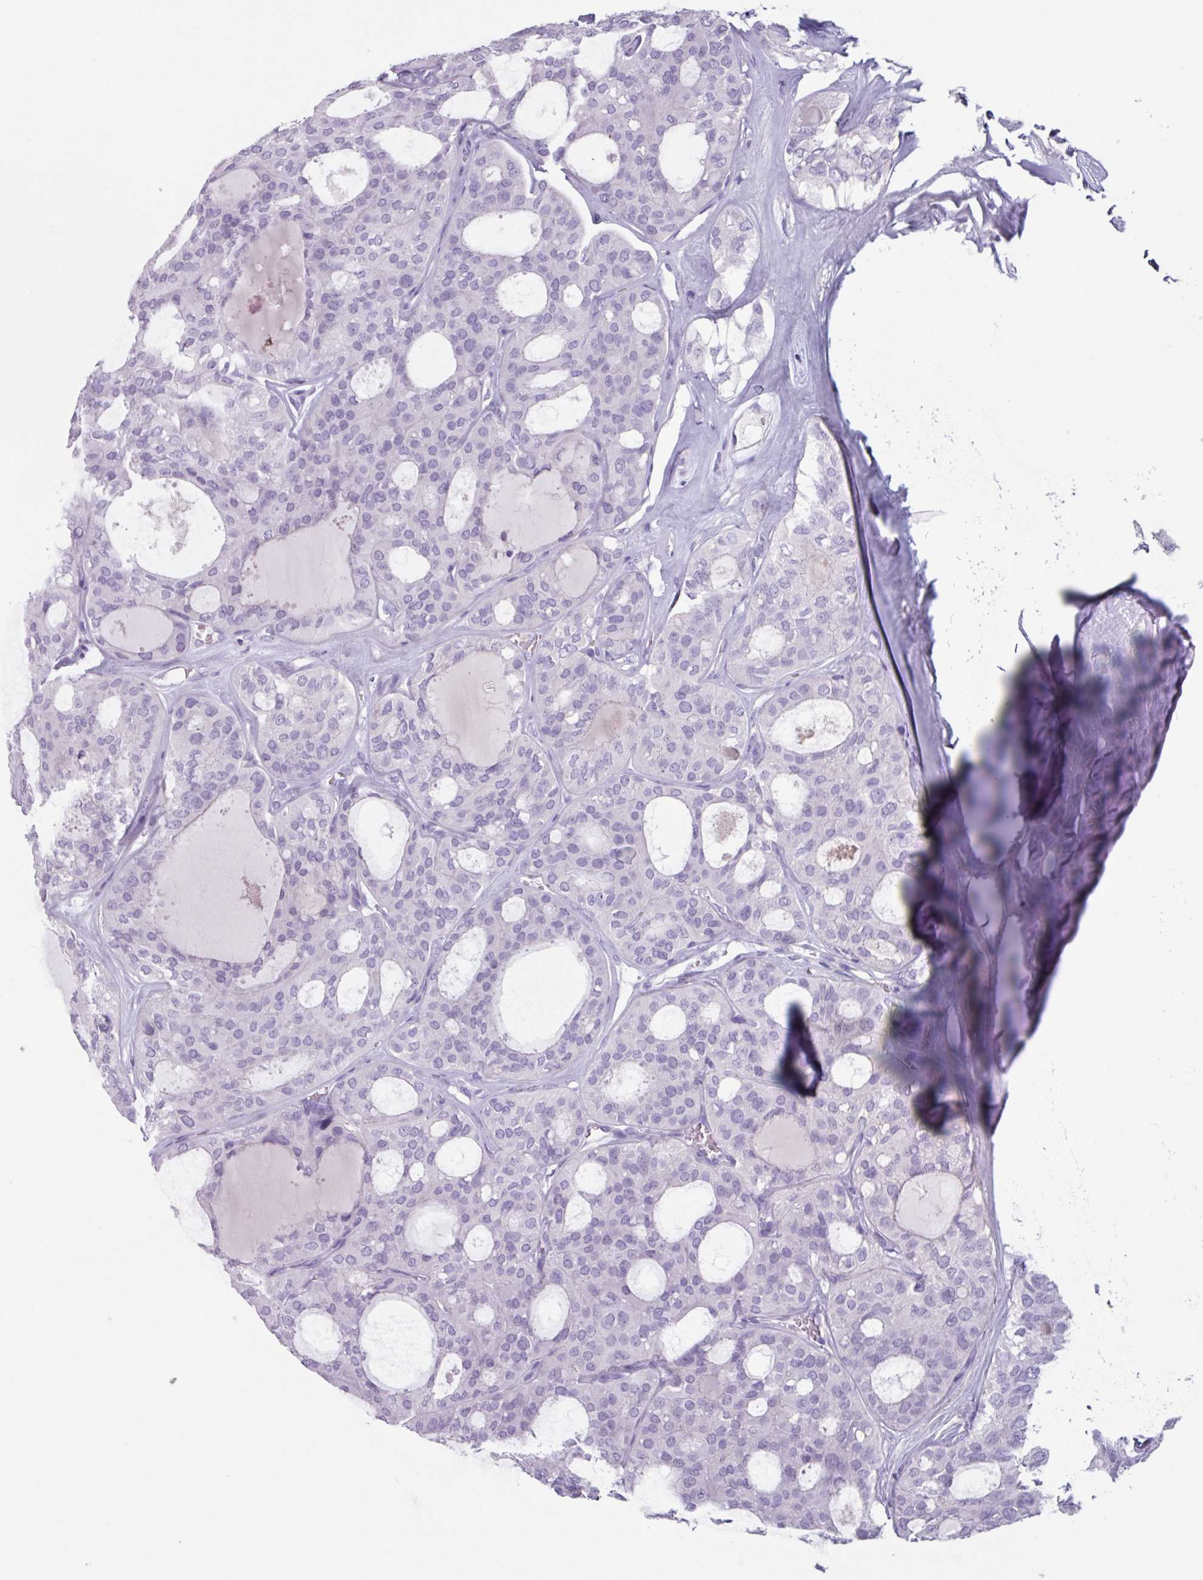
{"staining": {"intensity": "negative", "quantity": "none", "location": "none"}, "tissue": "thyroid cancer", "cell_type": "Tumor cells", "image_type": "cancer", "snomed": [{"axis": "morphology", "description": "Follicular adenoma carcinoma, NOS"}, {"axis": "topography", "description": "Thyroid gland"}], "caption": "An immunohistochemistry (IHC) image of thyroid follicular adenoma carcinoma is shown. There is no staining in tumor cells of thyroid follicular adenoma carcinoma. (Brightfield microscopy of DAB immunohistochemistry at high magnification).", "gene": "OR2T10", "patient": {"sex": "male", "age": 75}}